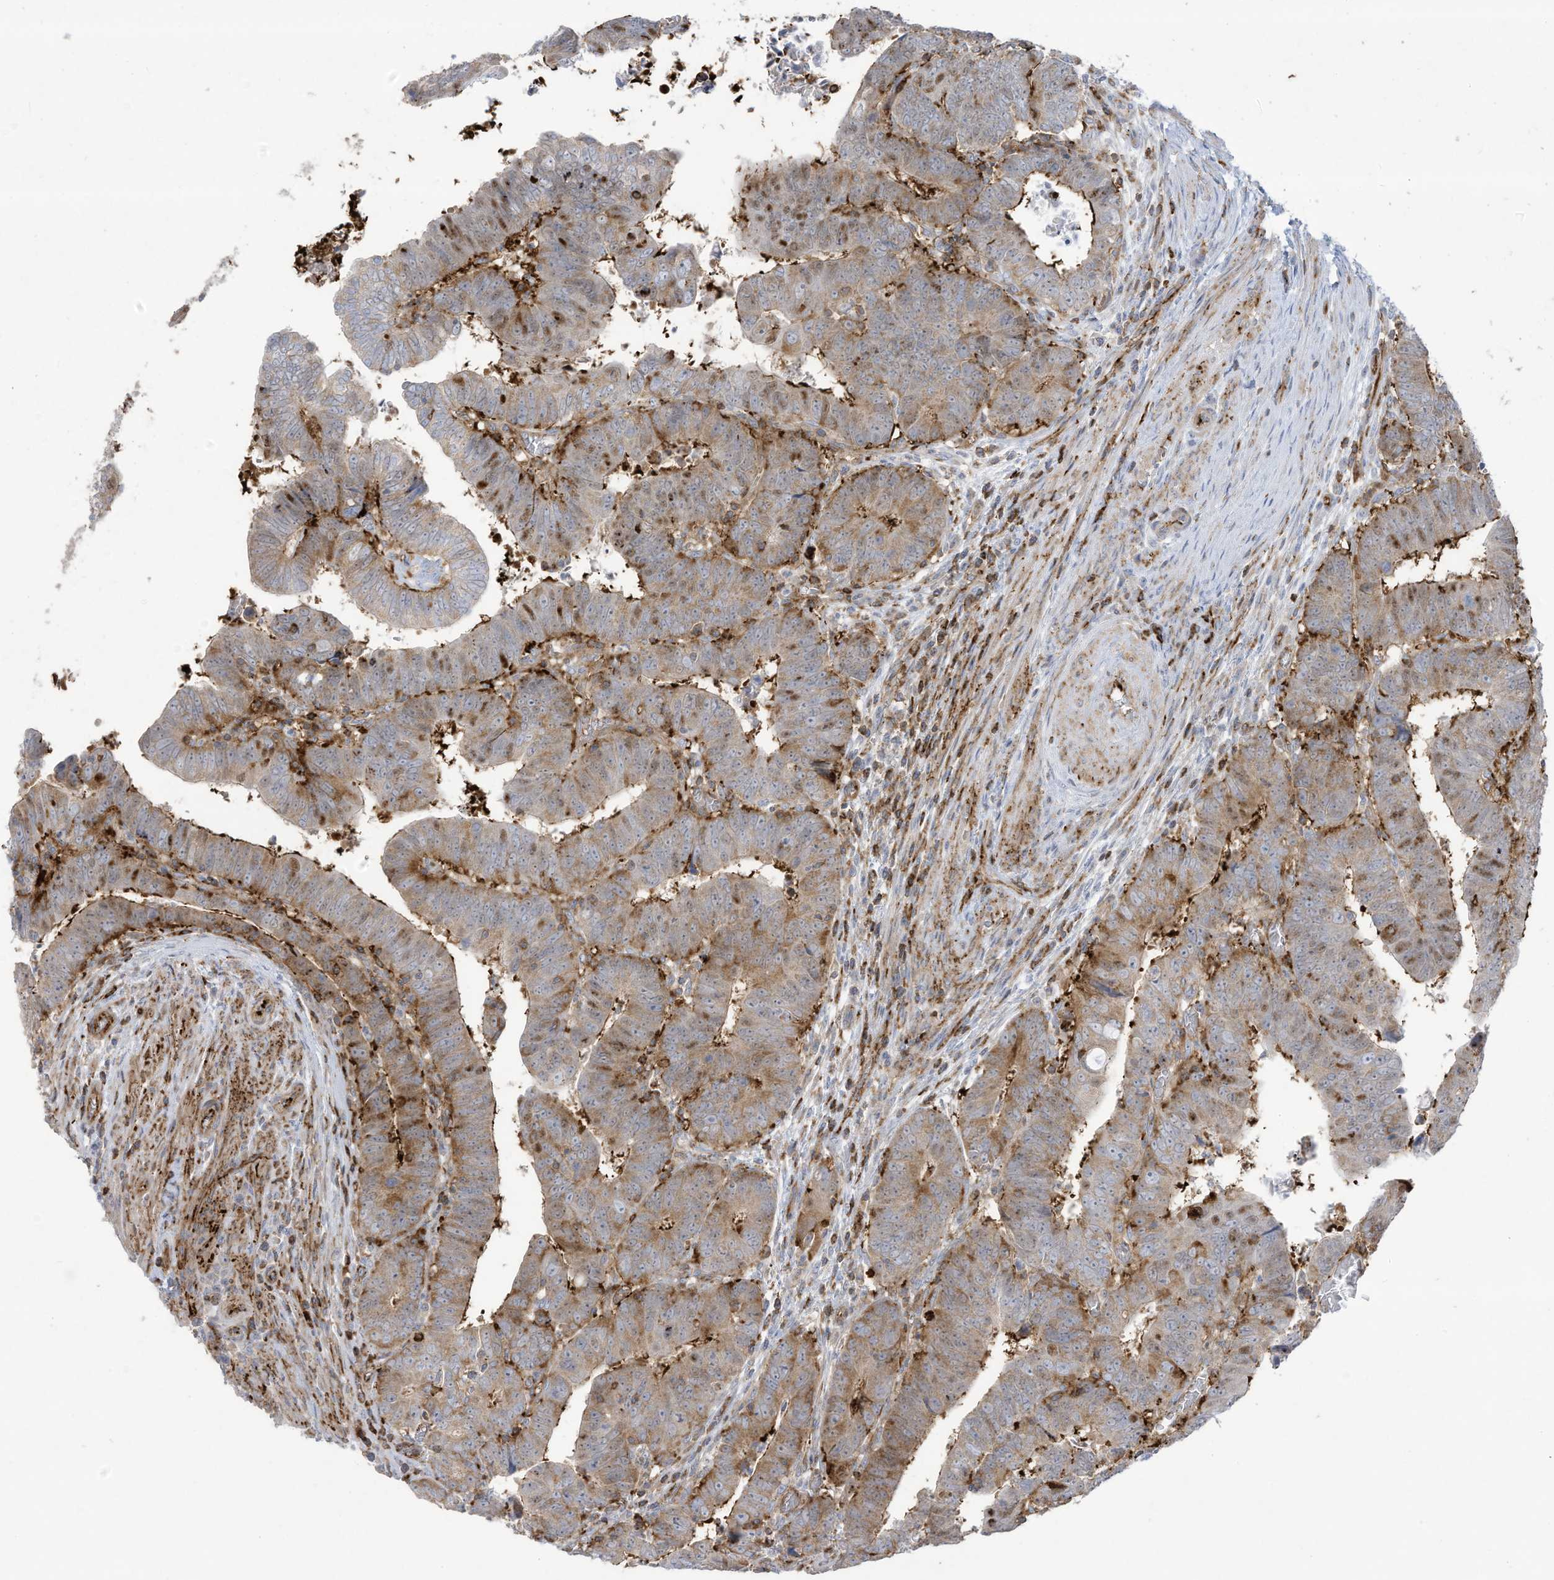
{"staining": {"intensity": "moderate", "quantity": "25%-75%", "location": "cytoplasmic/membranous,nuclear"}, "tissue": "colorectal cancer", "cell_type": "Tumor cells", "image_type": "cancer", "snomed": [{"axis": "morphology", "description": "Normal tissue, NOS"}, {"axis": "morphology", "description": "Adenocarcinoma, NOS"}, {"axis": "topography", "description": "Rectum"}], "caption": "Tumor cells demonstrate moderate cytoplasmic/membranous and nuclear positivity in approximately 25%-75% of cells in colorectal cancer (adenocarcinoma).", "gene": "THNSL2", "patient": {"sex": "female", "age": 65}}